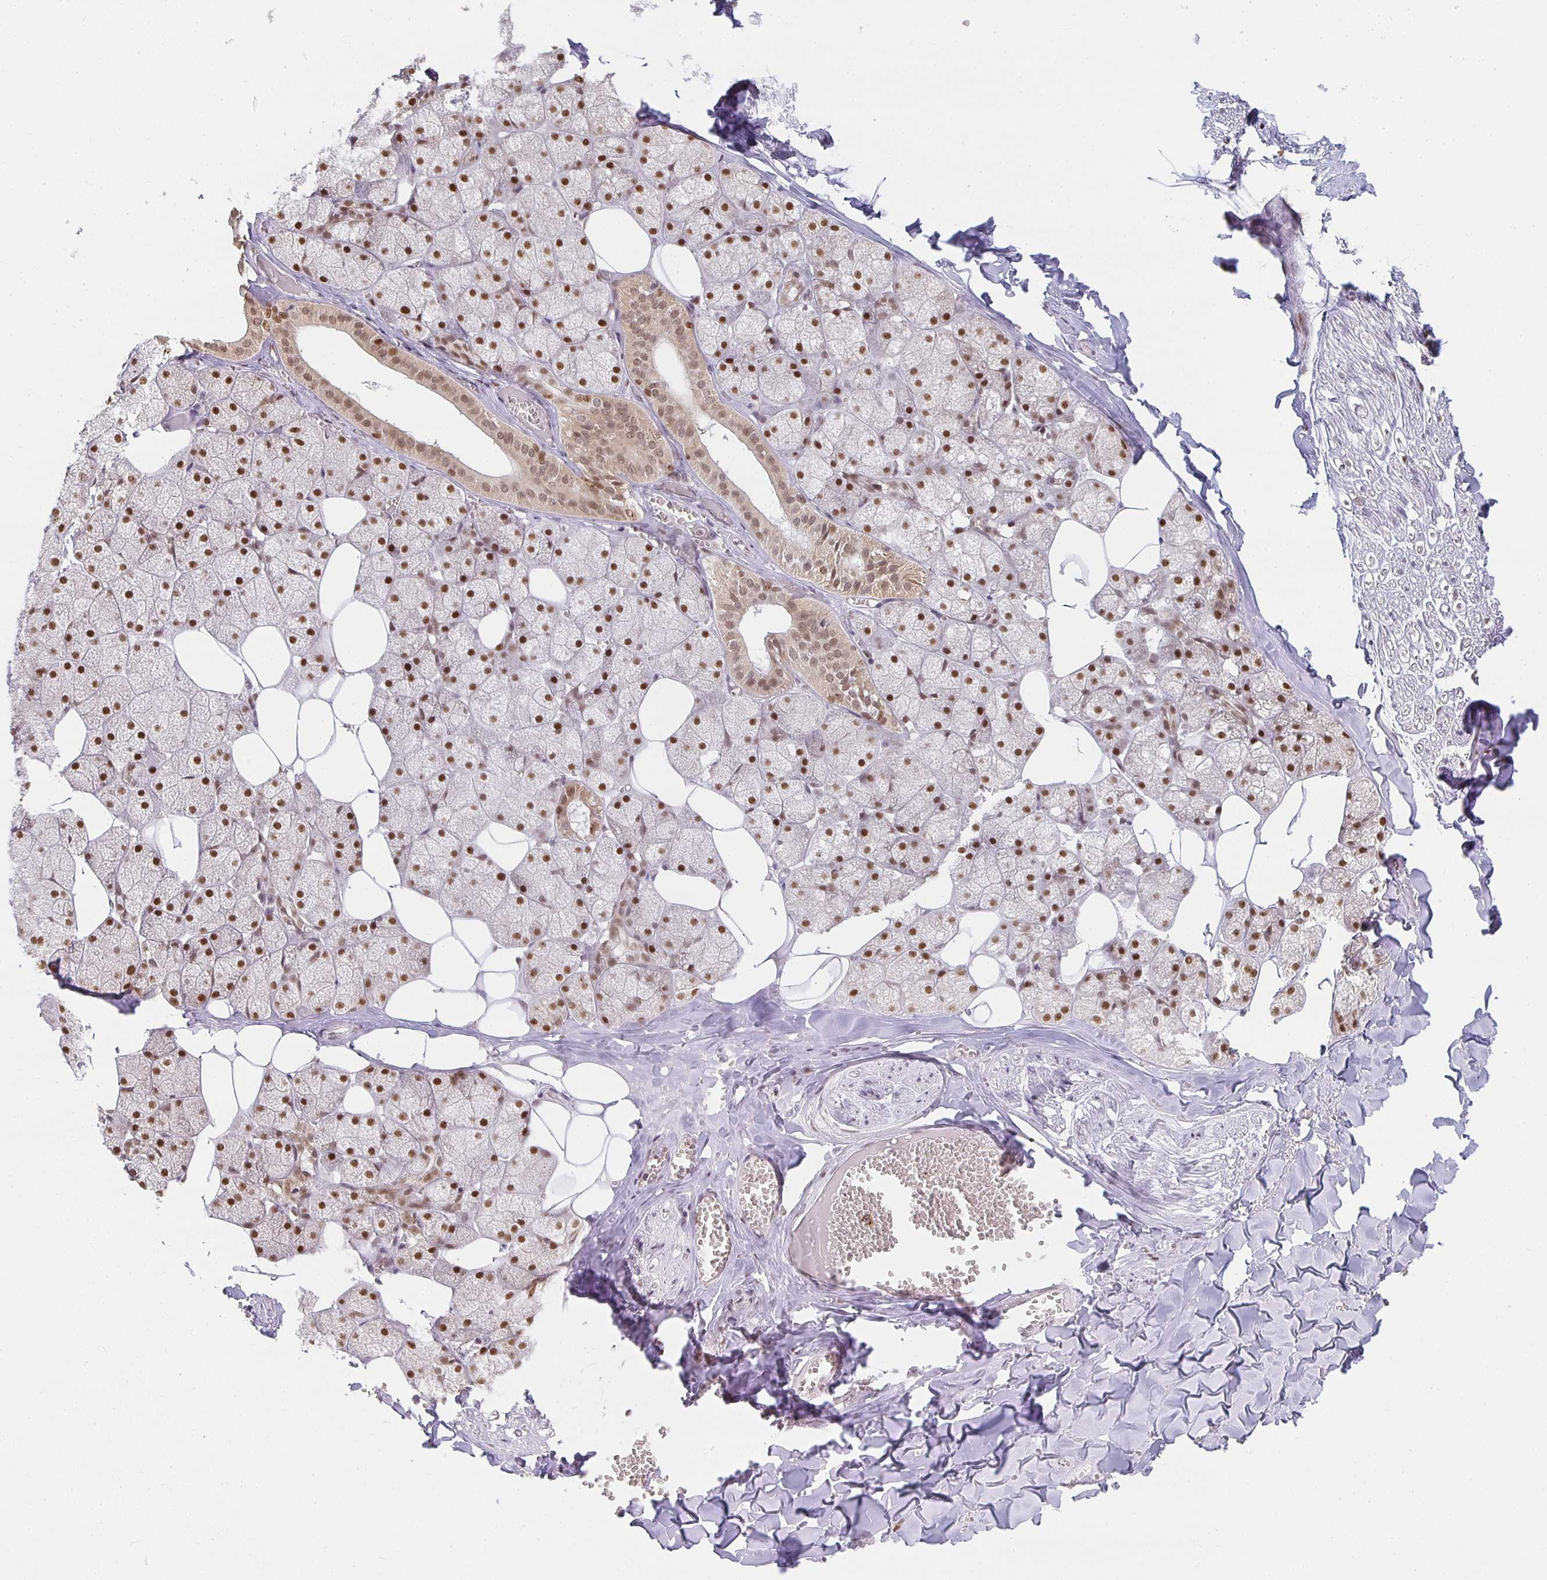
{"staining": {"intensity": "moderate", "quantity": ">75%", "location": "cytoplasmic/membranous,nuclear"}, "tissue": "salivary gland", "cell_type": "Glandular cells", "image_type": "normal", "snomed": [{"axis": "morphology", "description": "Normal tissue, NOS"}, {"axis": "topography", "description": "Salivary gland"}, {"axis": "topography", "description": "Peripheral nerve tissue"}], "caption": "The photomicrograph reveals immunohistochemical staining of benign salivary gland. There is moderate cytoplasmic/membranous,nuclear staining is appreciated in about >75% of glandular cells.", "gene": "SMARCA2", "patient": {"sex": "male", "age": 38}}